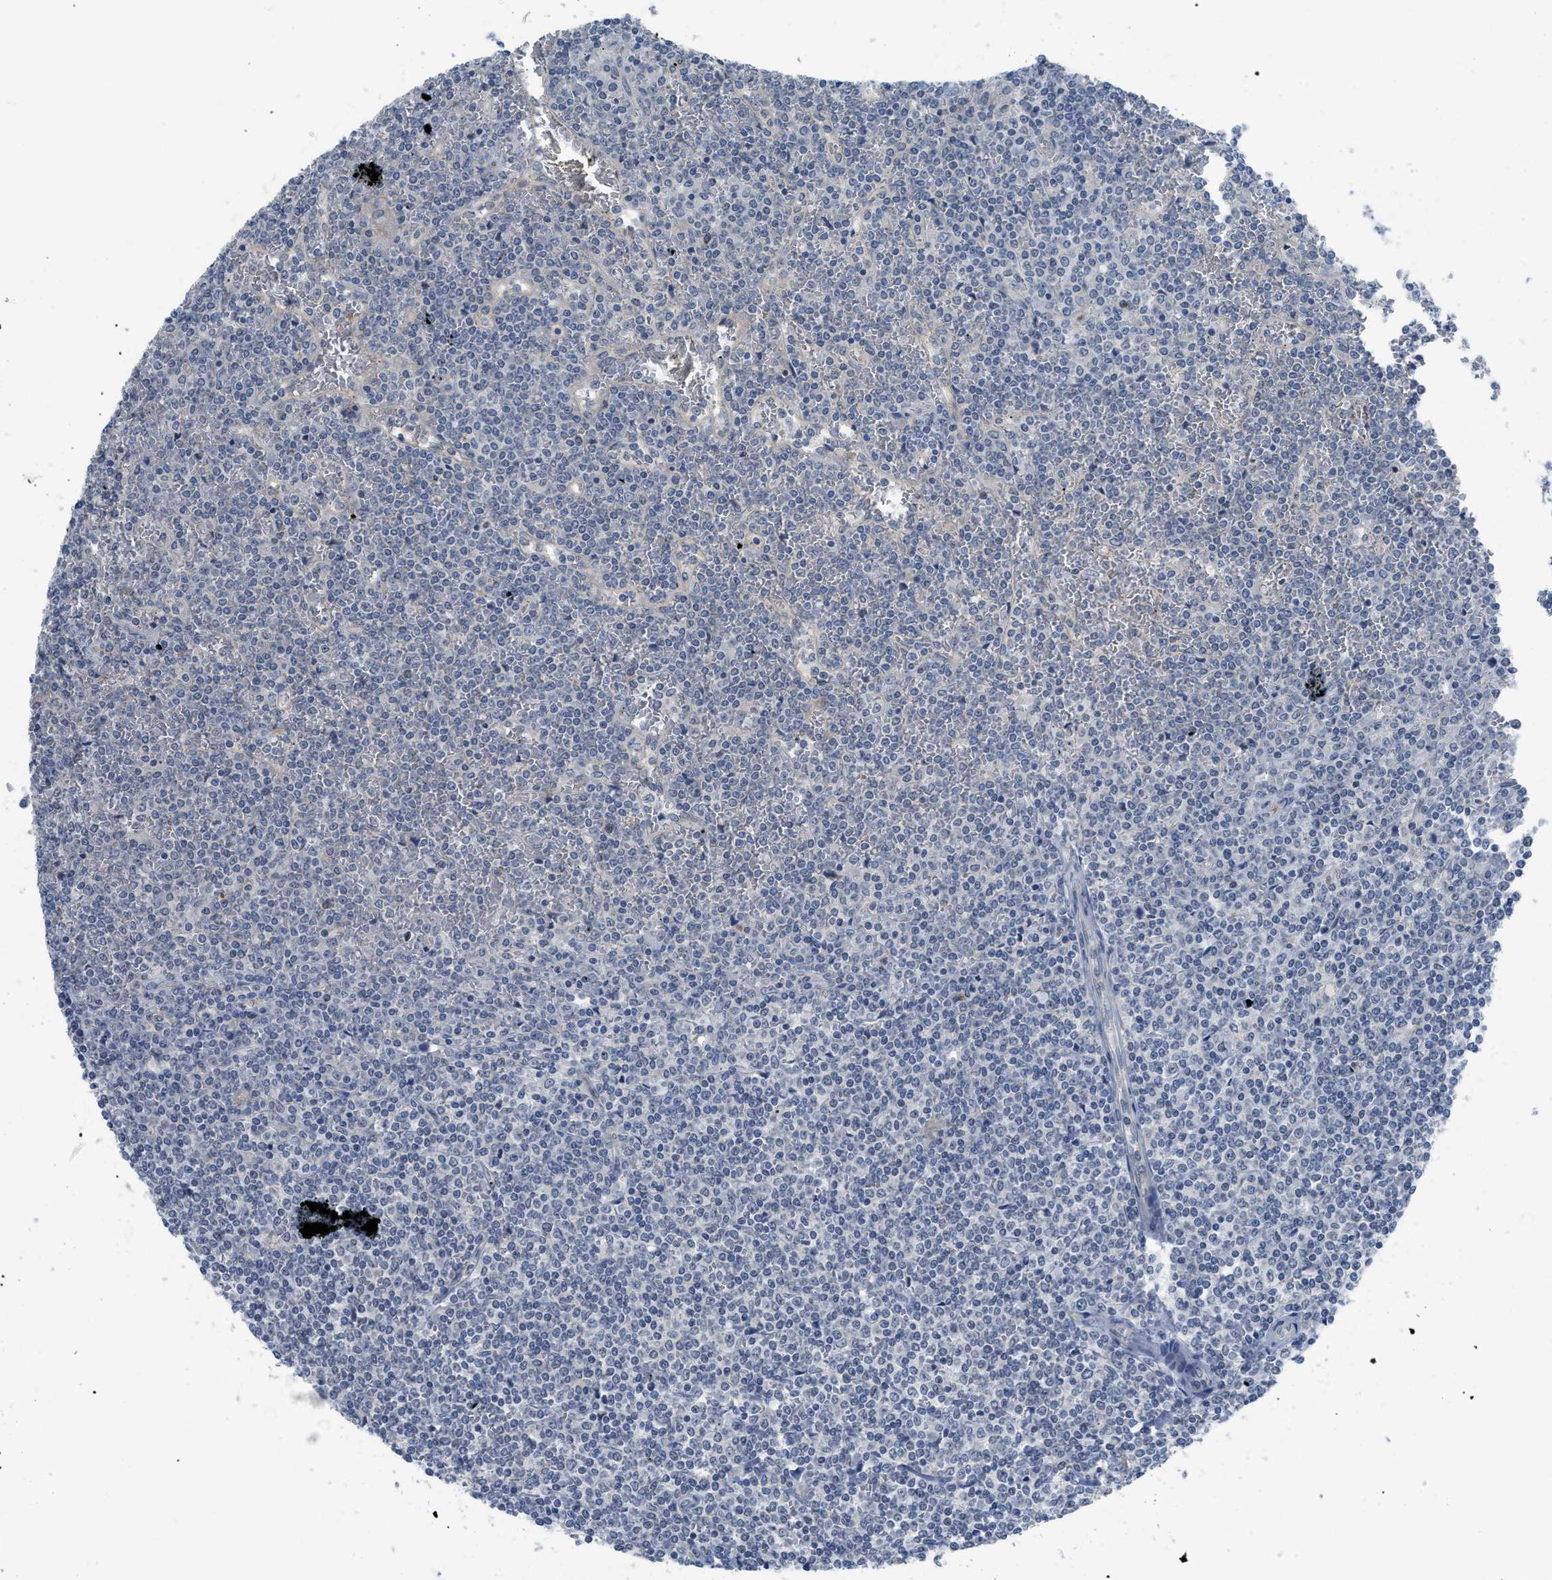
{"staining": {"intensity": "negative", "quantity": "none", "location": "none"}, "tissue": "lymphoma", "cell_type": "Tumor cells", "image_type": "cancer", "snomed": [{"axis": "morphology", "description": "Malignant lymphoma, non-Hodgkin's type, Low grade"}, {"axis": "topography", "description": "Spleen"}], "caption": "The photomicrograph exhibits no staining of tumor cells in malignant lymphoma, non-Hodgkin's type (low-grade).", "gene": "TNFAIP1", "patient": {"sex": "female", "age": 19}}